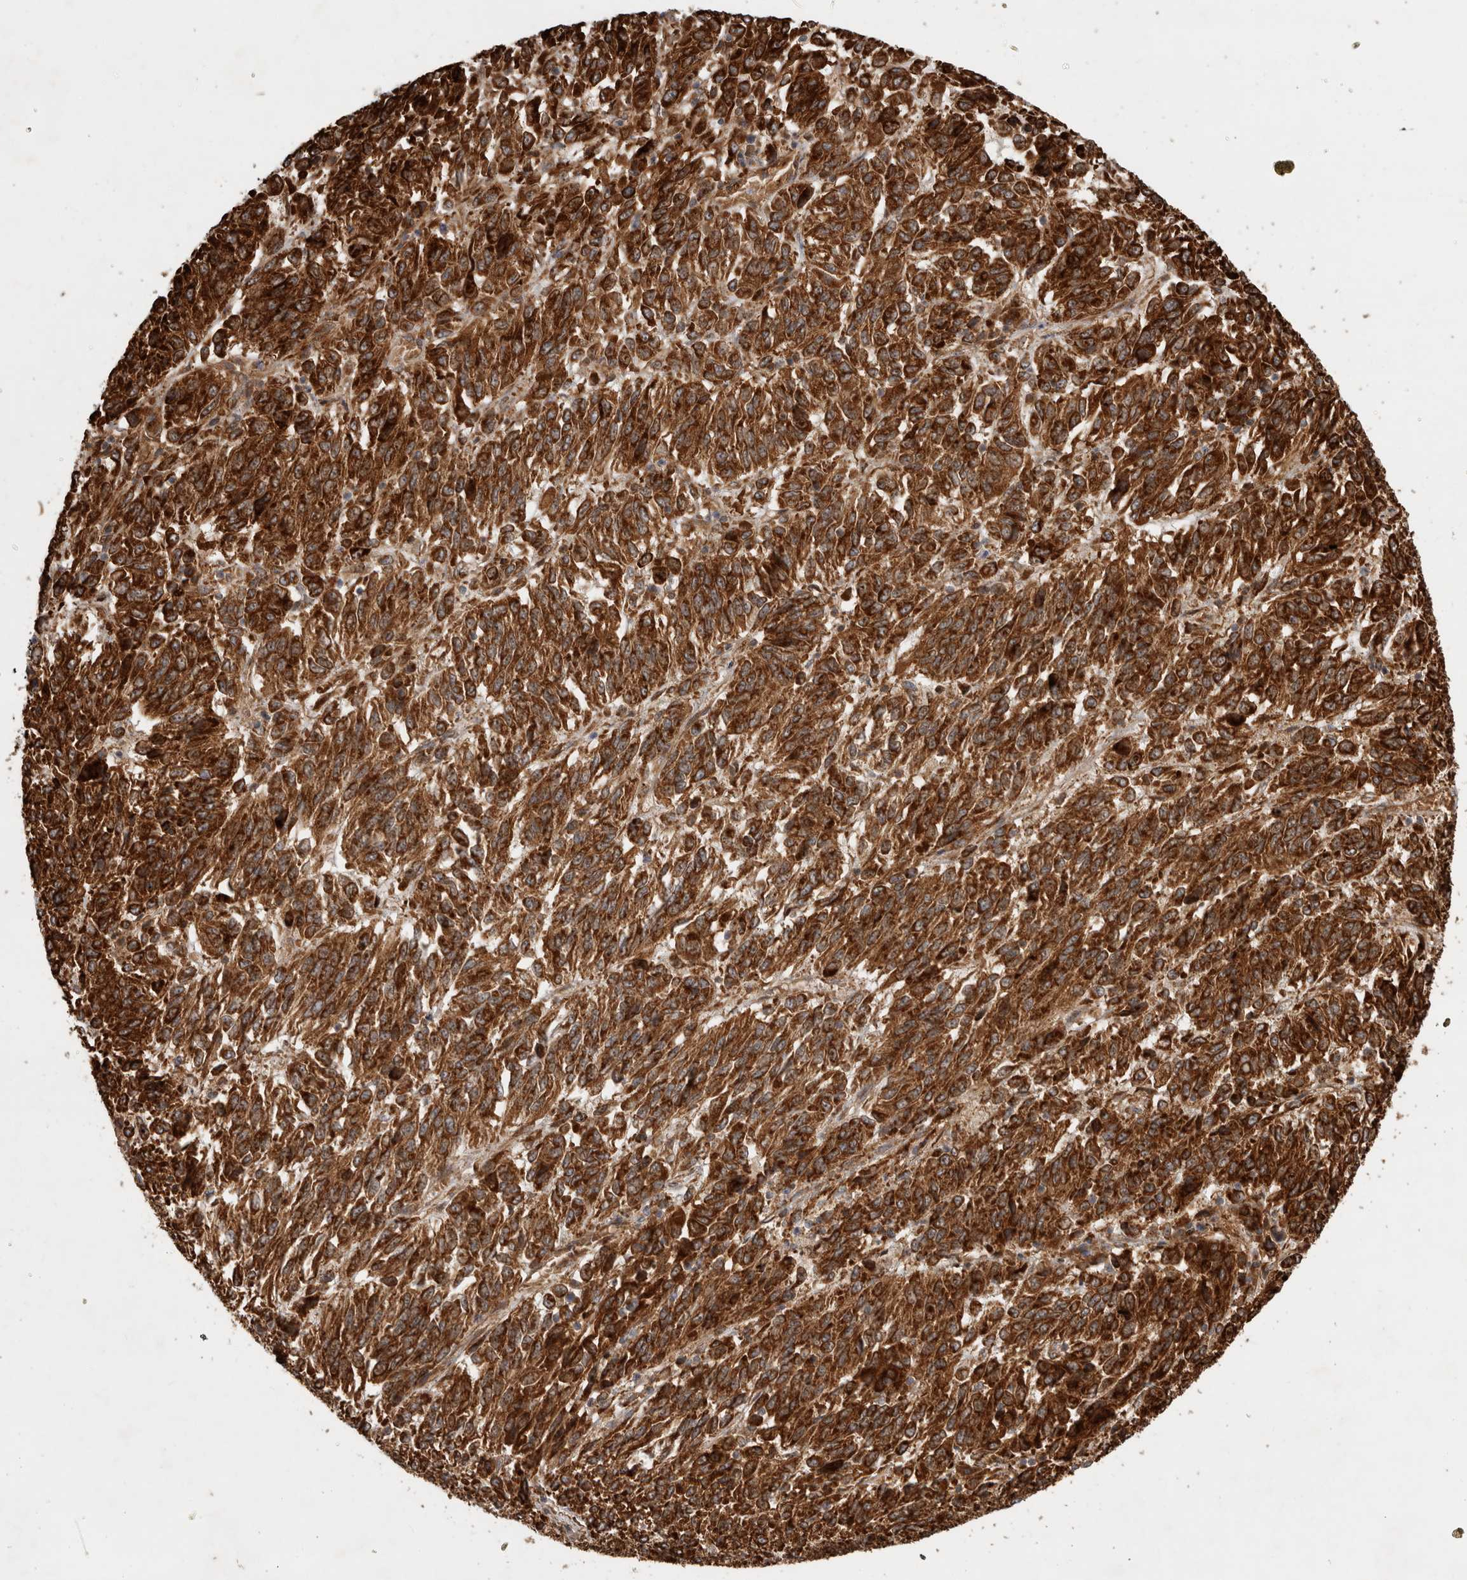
{"staining": {"intensity": "strong", "quantity": ">75%", "location": "cytoplasmic/membranous"}, "tissue": "melanoma", "cell_type": "Tumor cells", "image_type": "cancer", "snomed": [{"axis": "morphology", "description": "Malignant melanoma, Metastatic site"}, {"axis": "topography", "description": "Lung"}], "caption": "Tumor cells reveal strong cytoplasmic/membranous positivity in about >75% of cells in malignant melanoma (metastatic site).", "gene": "TUBD1", "patient": {"sex": "male", "age": 64}}